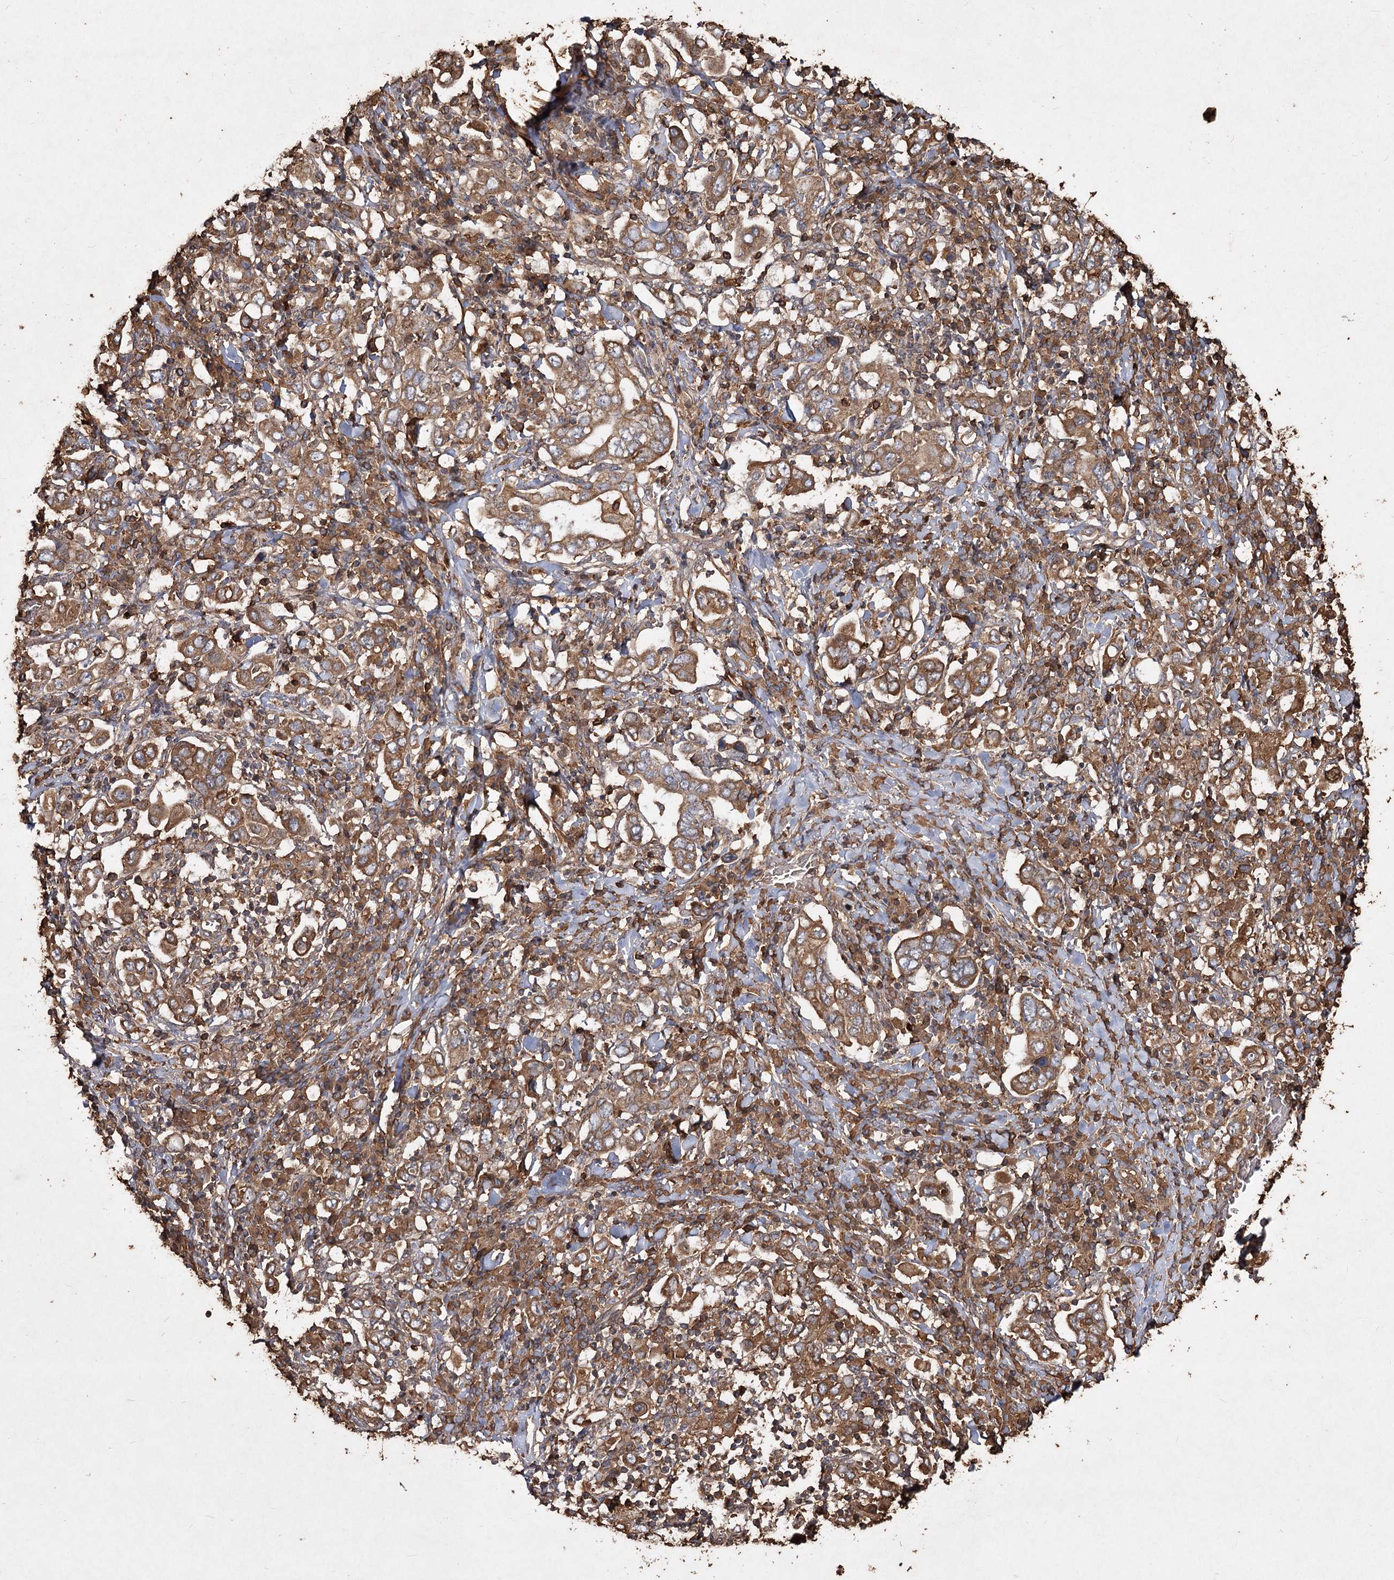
{"staining": {"intensity": "moderate", "quantity": ">75%", "location": "cytoplasmic/membranous"}, "tissue": "stomach cancer", "cell_type": "Tumor cells", "image_type": "cancer", "snomed": [{"axis": "morphology", "description": "Adenocarcinoma, NOS"}, {"axis": "topography", "description": "Stomach, upper"}], "caption": "This image displays IHC staining of stomach adenocarcinoma, with medium moderate cytoplasmic/membranous staining in approximately >75% of tumor cells.", "gene": "PIK3C2A", "patient": {"sex": "male", "age": 62}}